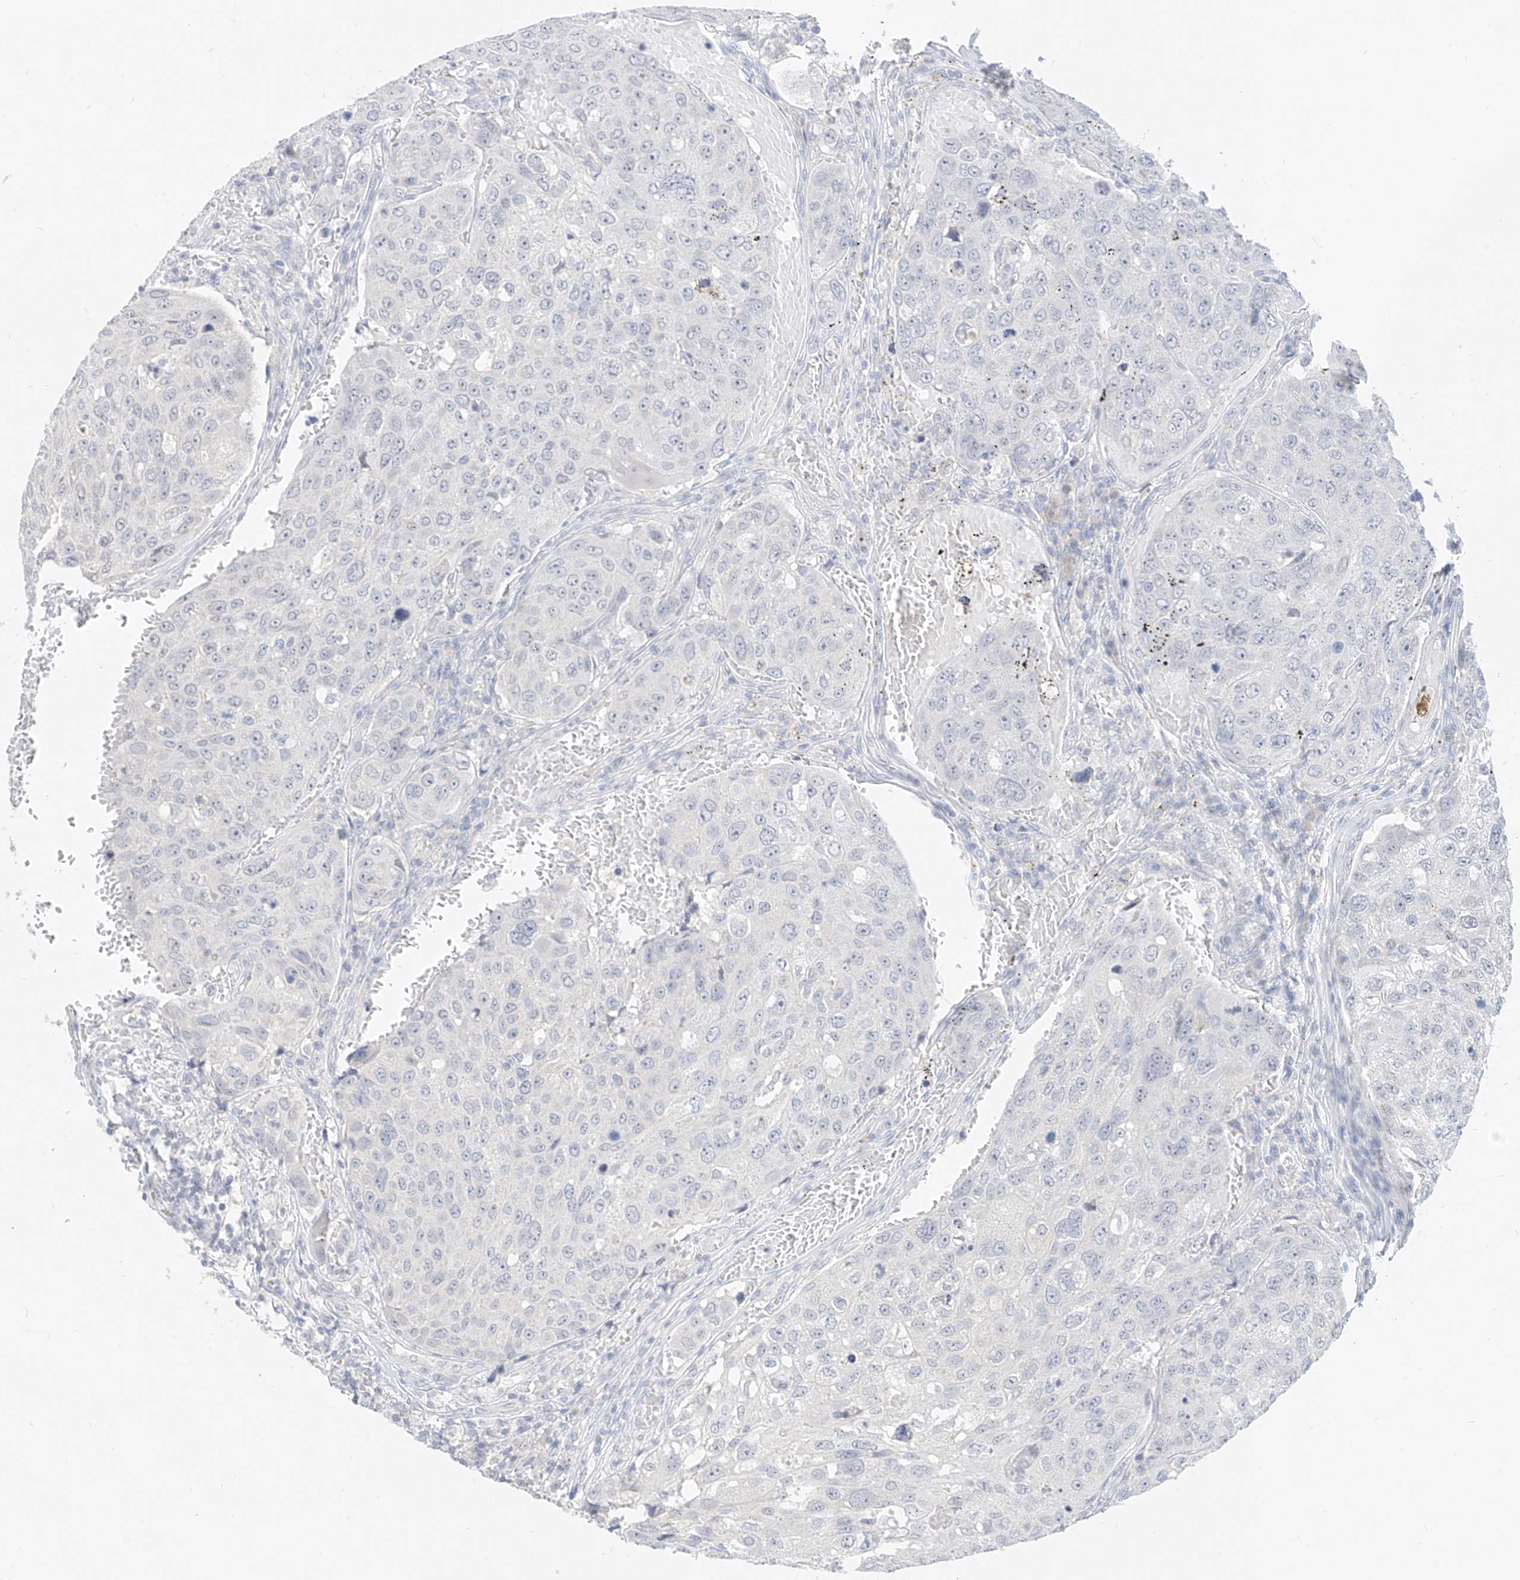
{"staining": {"intensity": "negative", "quantity": "none", "location": "none"}, "tissue": "urothelial cancer", "cell_type": "Tumor cells", "image_type": "cancer", "snomed": [{"axis": "morphology", "description": "Urothelial carcinoma, High grade"}, {"axis": "topography", "description": "Lymph node"}, {"axis": "topography", "description": "Urinary bladder"}], "caption": "A histopathology image of high-grade urothelial carcinoma stained for a protein displays no brown staining in tumor cells. (Immunohistochemistry, brightfield microscopy, high magnification).", "gene": "BARX2", "patient": {"sex": "male", "age": 51}}